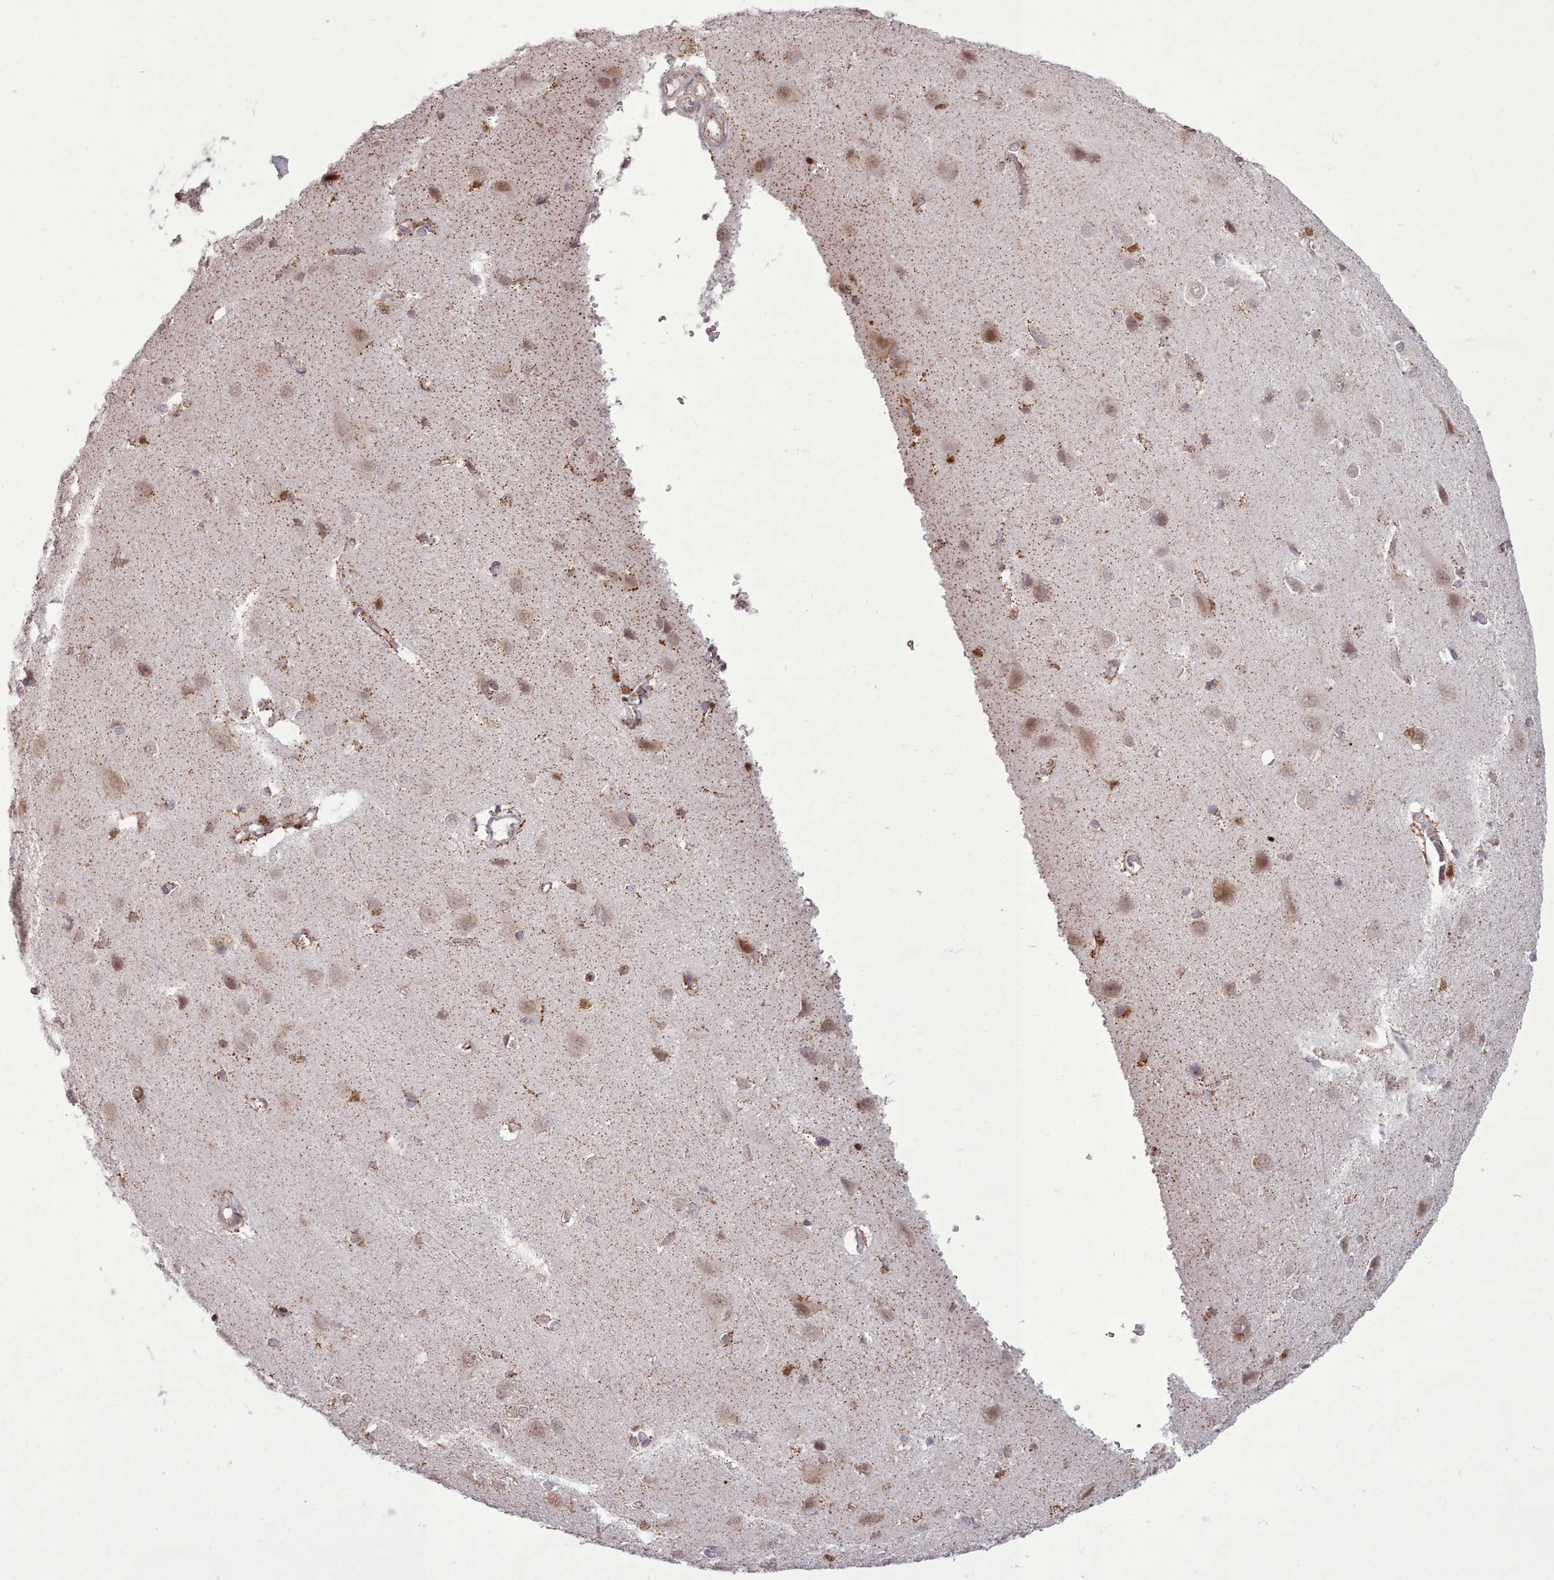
{"staining": {"intensity": "weak", "quantity": ">75%", "location": "cytoplasmic/membranous"}, "tissue": "cerebral cortex", "cell_type": "Endothelial cells", "image_type": "normal", "snomed": [{"axis": "morphology", "description": "Normal tissue, NOS"}, {"axis": "topography", "description": "Cerebral cortex"}], "caption": "Brown immunohistochemical staining in benign human cerebral cortex shows weak cytoplasmic/membranous expression in approximately >75% of endothelial cells.", "gene": "LGALS9B", "patient": {"sex": "male", "age": 37}}